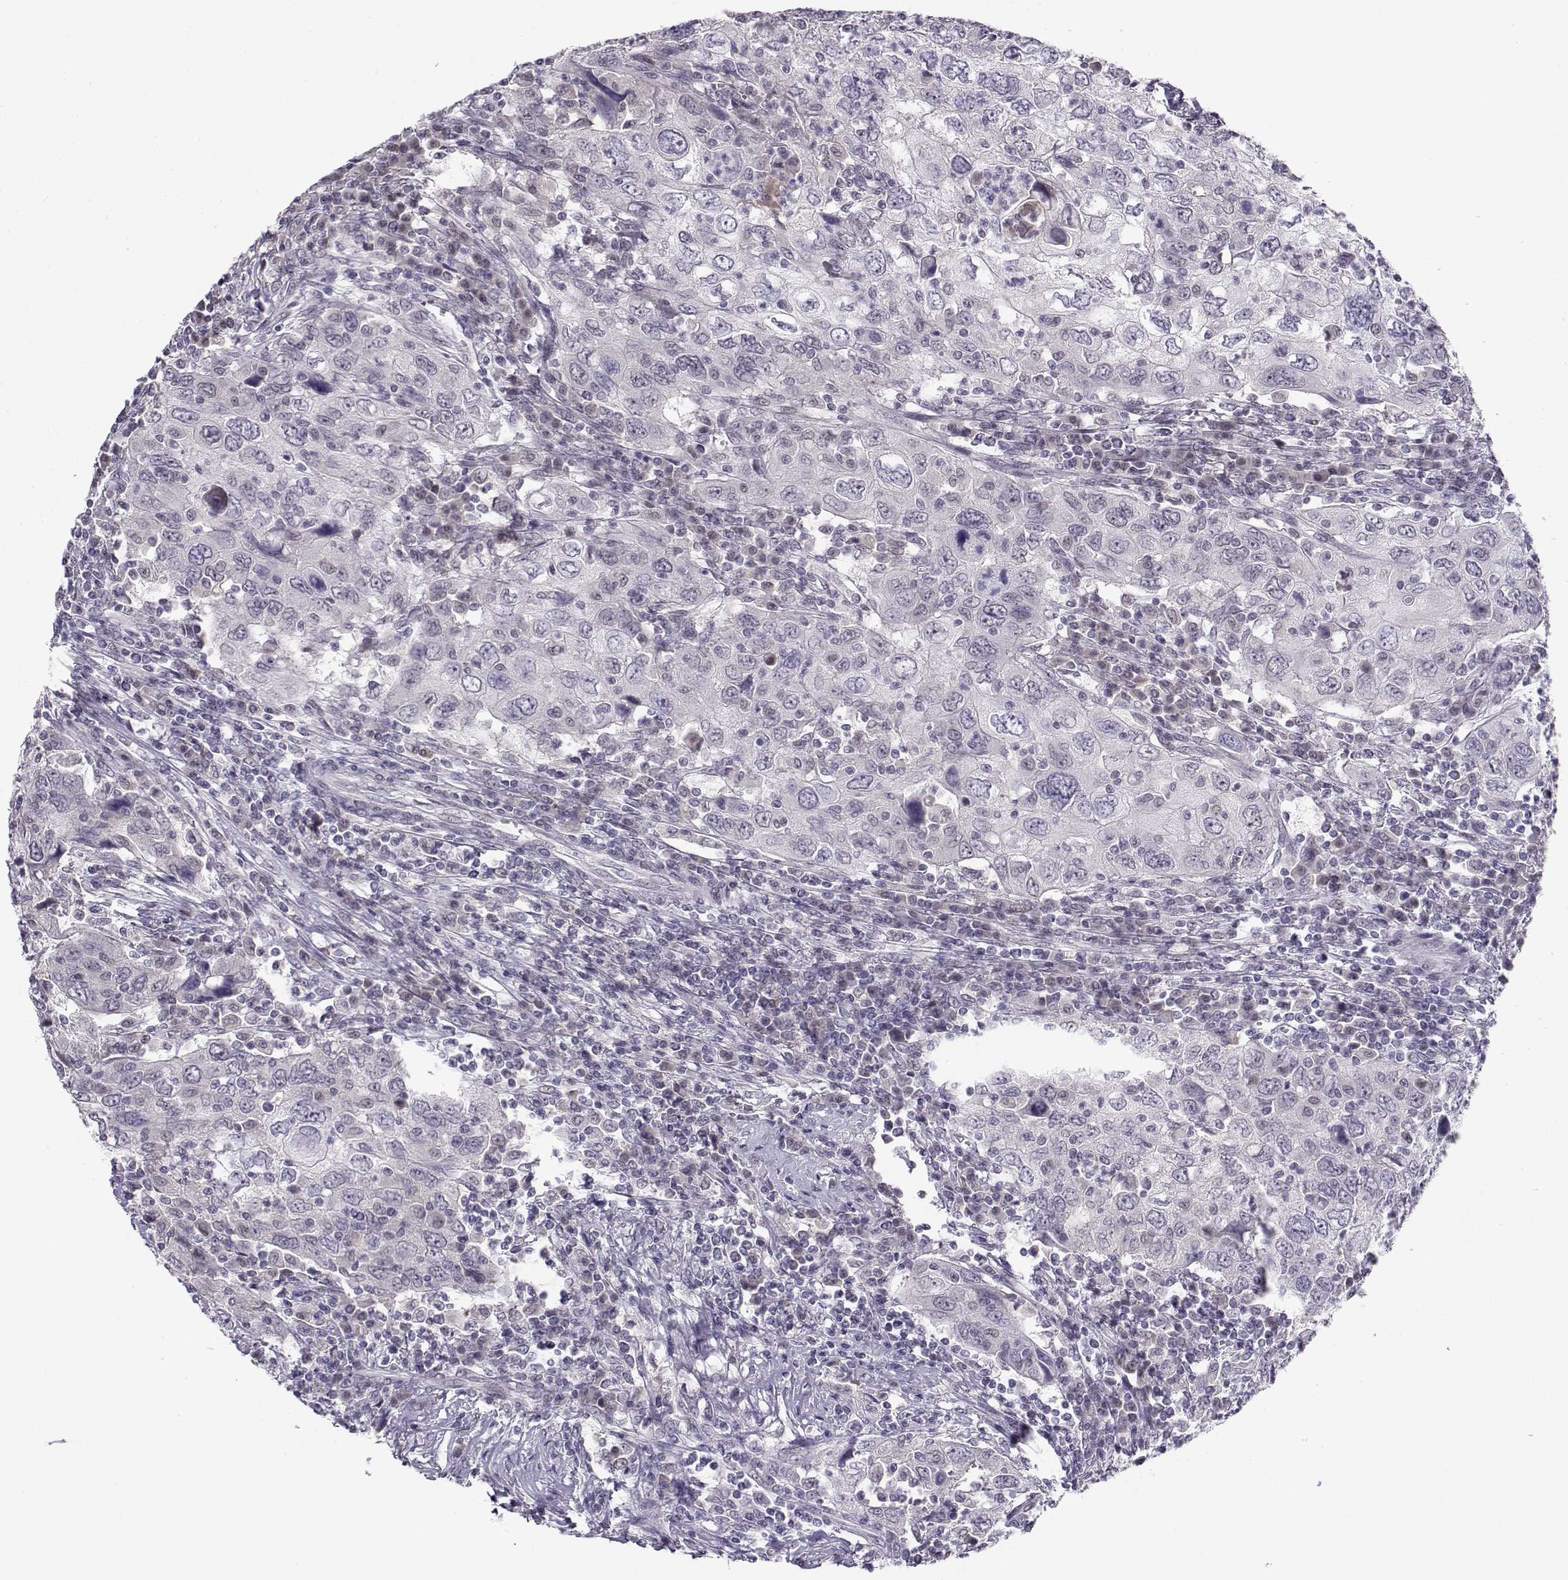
{"staining": {"intensity": "negative", "quantity": "none", "location": "none"}, "tissue": "urothelial cancer", "cell_type": "Tumor cells", "image_type": "cancer", "snomed": [{"axis": "morphology", "description": "Urothelial carcinoma, High grade"}, {"axis": "topography", "description": "Urinary bladder"}], "caption": "The histopathology image shows no significant positivity in tumor cells of urothelial carcinoma (high-grade).", "gene": "C16orf86", "patient": {"sex": "male", "age": 76}}